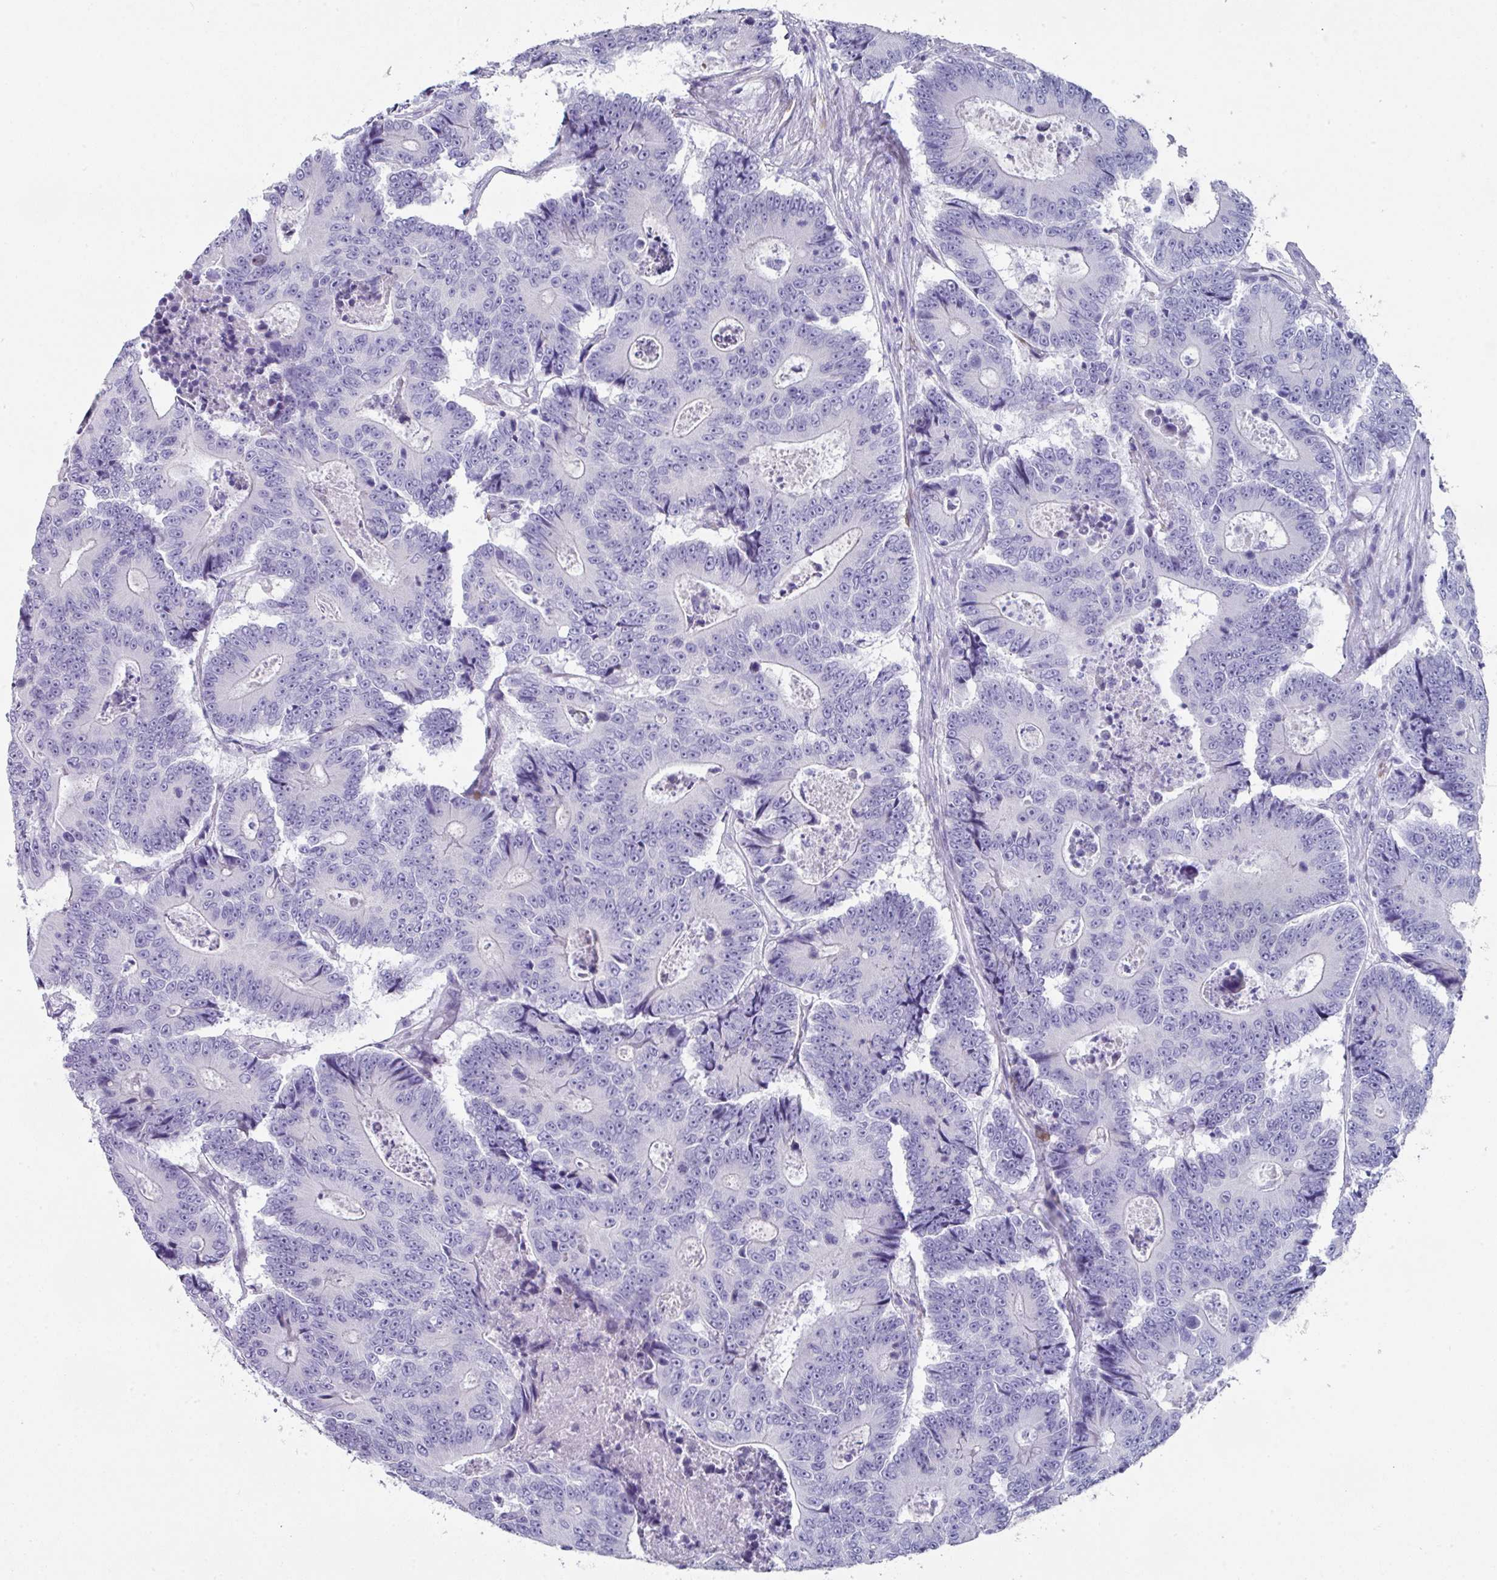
{"staining": {"intensity": "negative", "quantity": "none", "location": "none"}, "tissue": "colorectal cancer", "cell_type": "Tumor cells", "image_type": "cancer", "snomed": [{"axis": "morphology", "description": "Adenocarcinoma, NOS"}, {"axis": "topography", "description": "Colon"}], "caption": "Photomicrograph shows no protein expression in tumor cells of colorectal adenocarcinoma tissue.", "gene": "PEX10", "patient": {"sex": "male", "age": 83}}